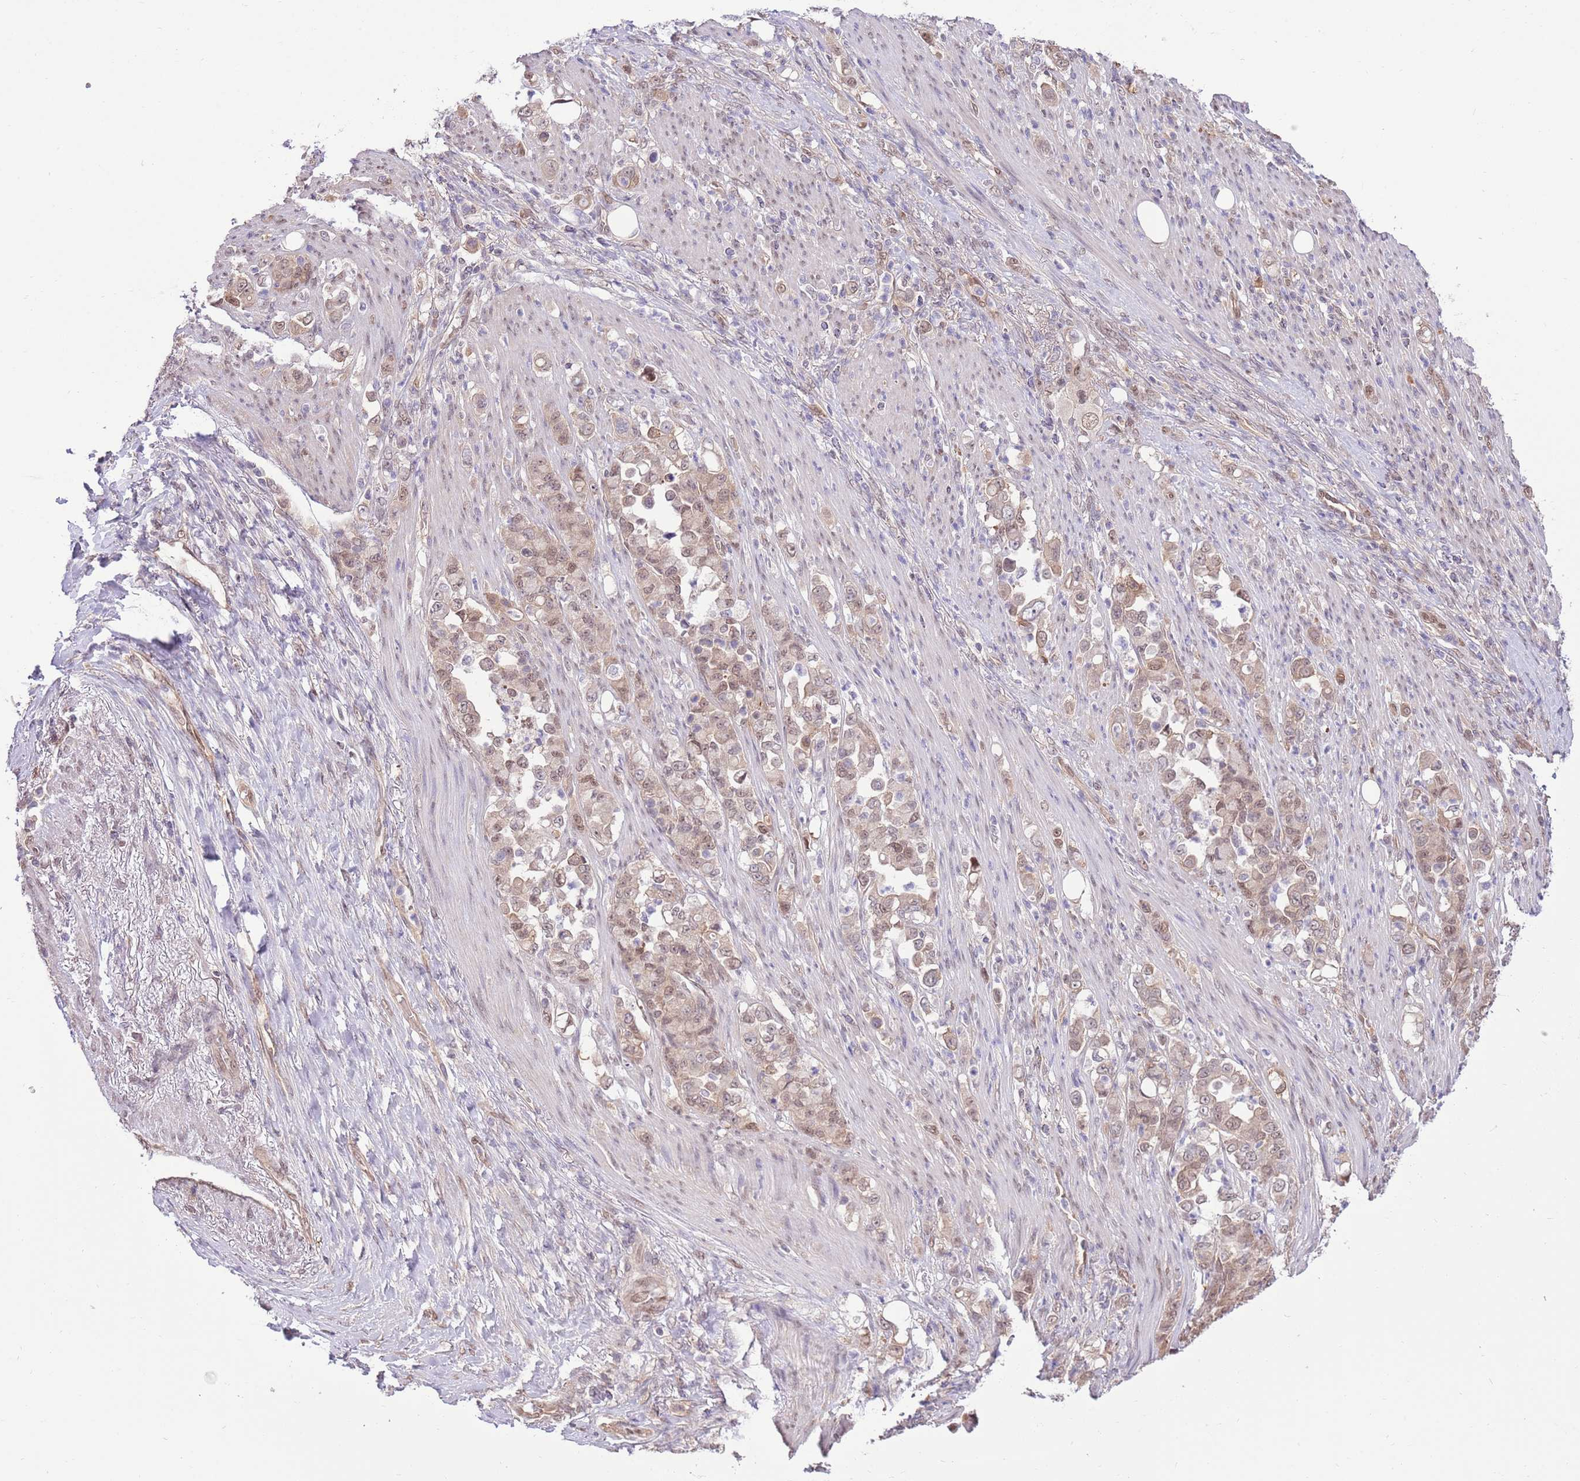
{"staining": {"intensity": "weak", "quantity": ">75%", "location": "cytoplasmic/membranous,nuclear"}, "tissue": "stomach cancer", "cell_type": "Tumor cells", "image_type": "cancer", "snomed": [{"axis": "morphology", "description": "Normal tissue, NOS"}, {"axis": "morphology", "description": "Adenocarcinoma, NOS"}, {"axis": "topography", "description": "Stomach"}], "caption": "The photomicrograph demonstrates staining of stomach cancer, revealing weak cytoplasmic/membranous and nuclear protein staining (brown color) within tumor cells.", "gene": "NSFL1C", "patient": {"sex": "female", "age": 79}}